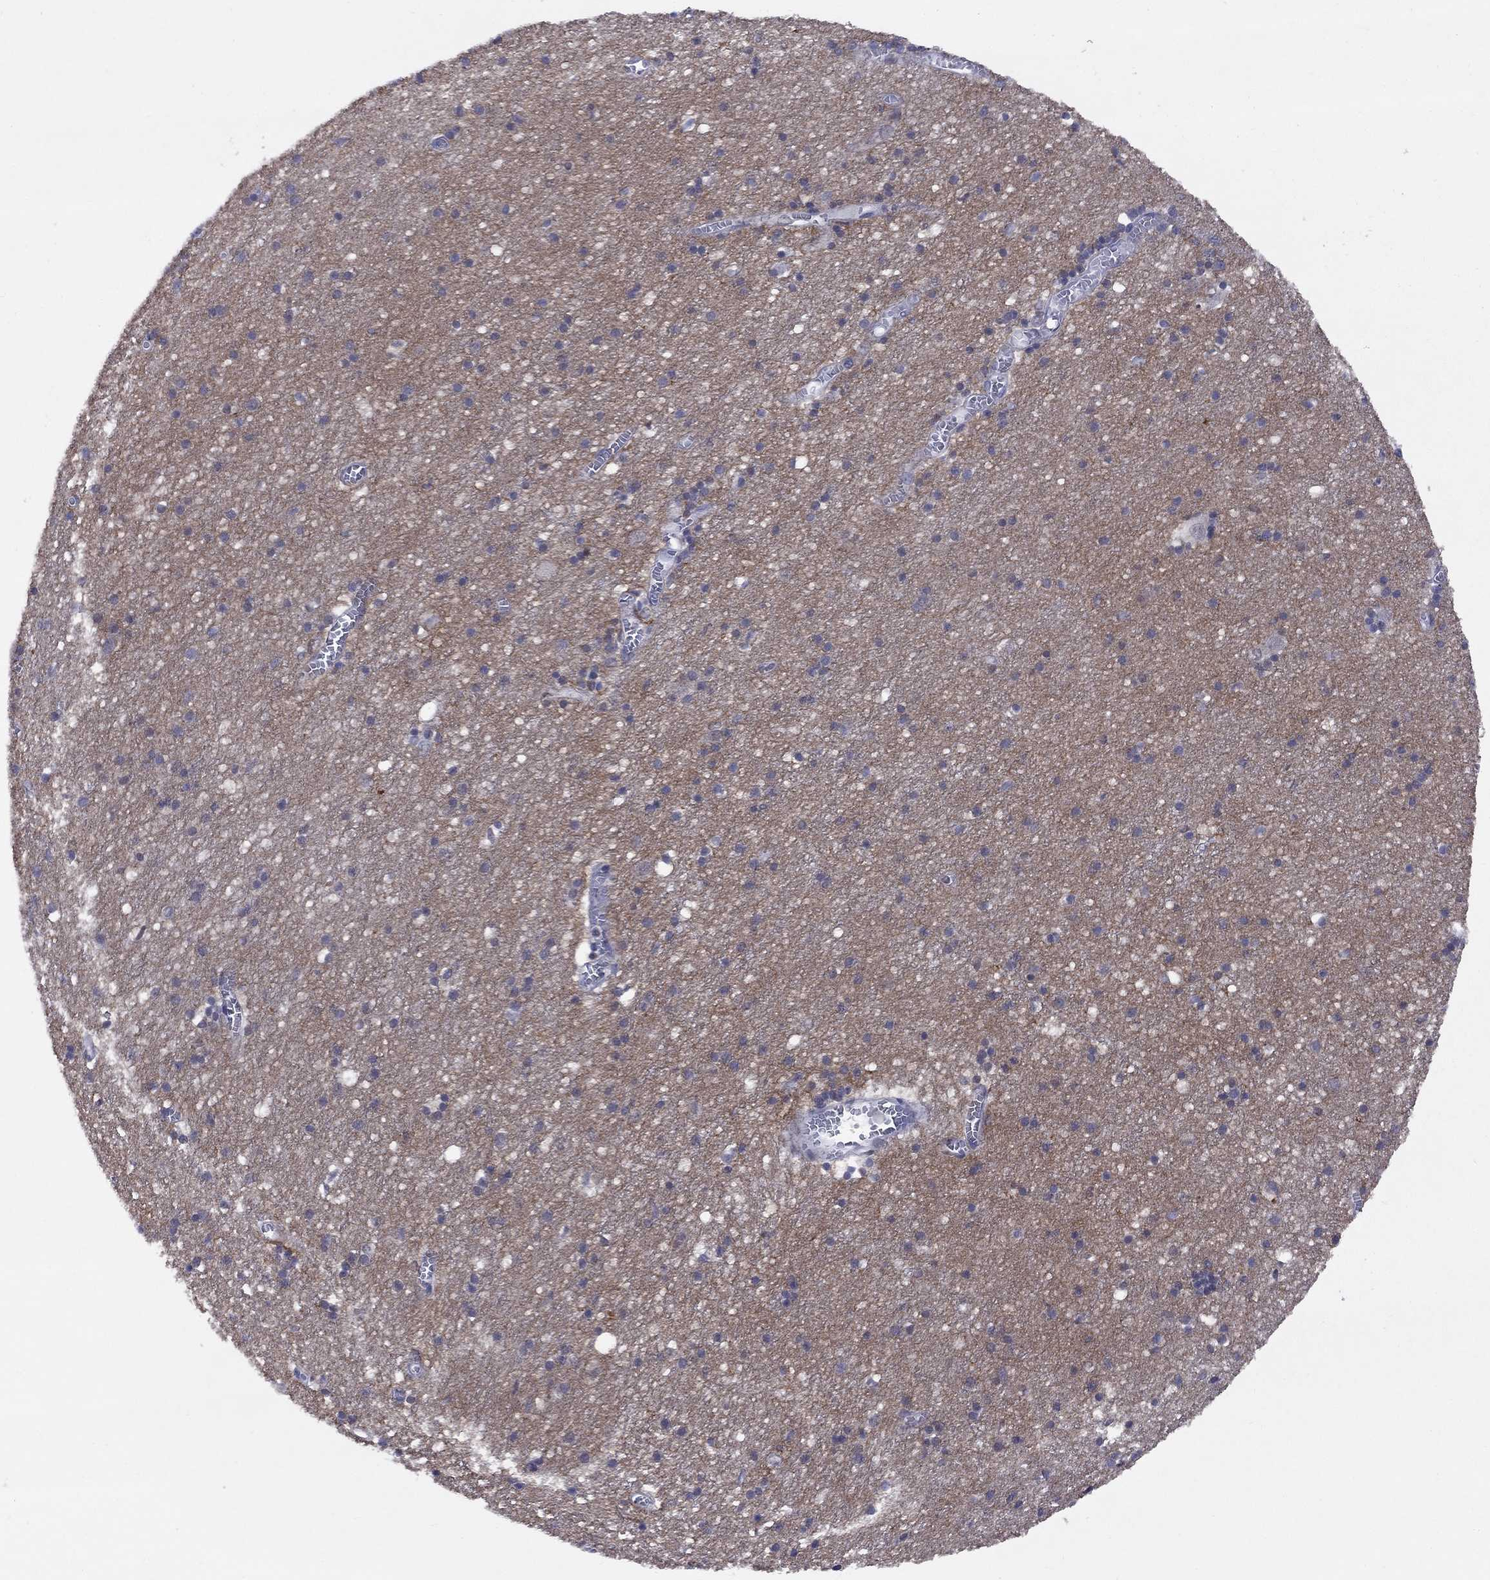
{"staining": {"intensity": "negative", "quantity": "none", "location": "none"}, "tissue": "cerebral cortex", "cell_type": "Endothelial cells", "image_type": "normal", "snomed": [{"axis": "morphology", "description": "Normal tissue, NOS"}, {"axis": "topography", "description": "Cerebral cortex"}], "caption": "Protein analysis of unremarkable cerebral cortex reveals no significant staining in endothelial cells.", "gene": "TAF9", "patient": {"sex": "male", "age": 70}}